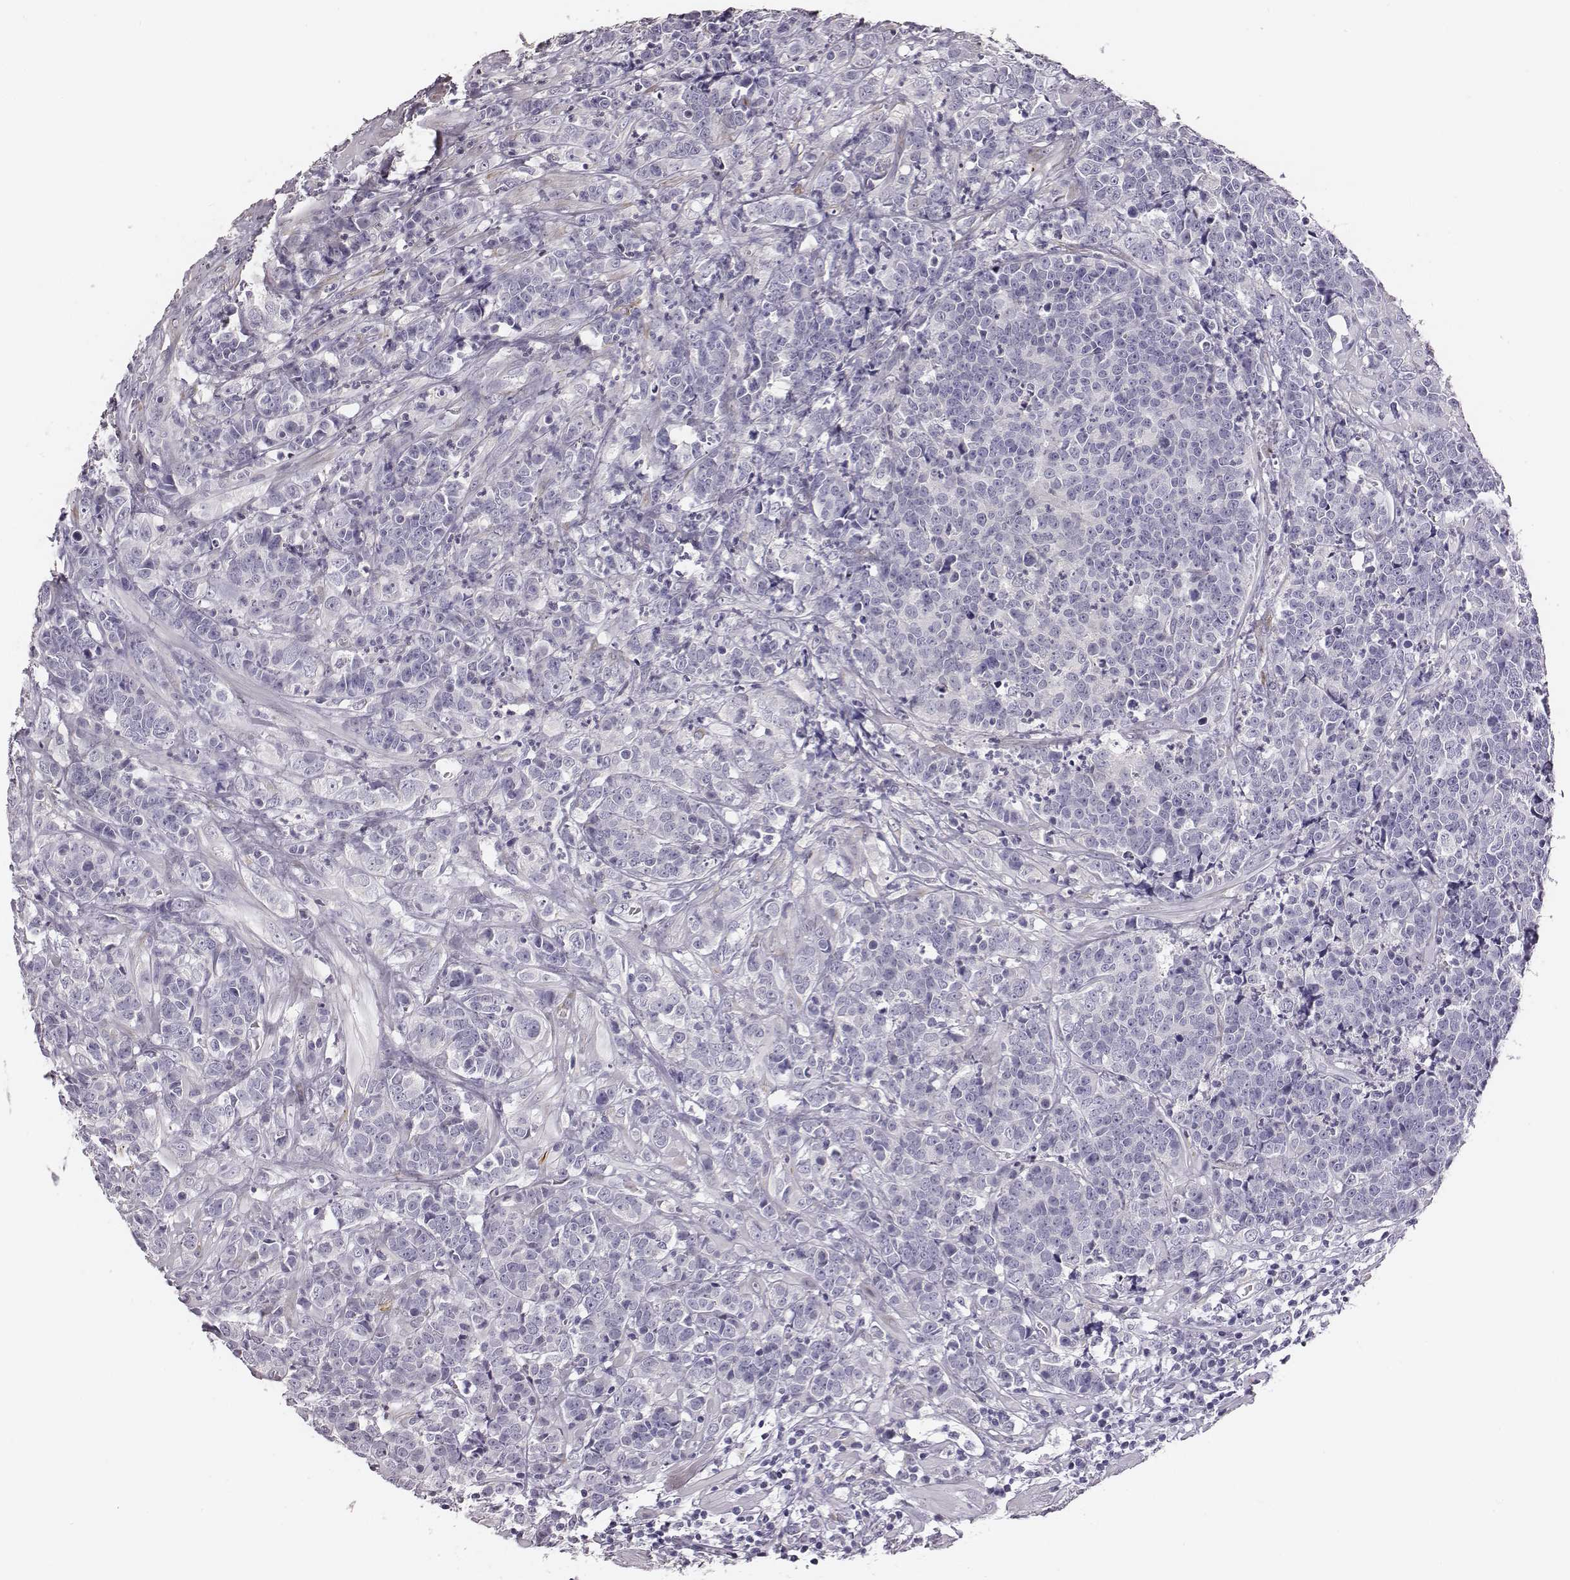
{"staining": {"intensity": "negative", "quantity": "none", "location": "none"}, "tissue": "prostate cancer", "cell_type": "Tumor cells", "image_type": "cancer", "snomed": [{"axis": "morphology", "description": "Adenocarcinoma, NOS"}, {"axis": "topography", "description": "Prostate"}], "caption": "Adenocarcinoma (prostate) was stained to show a protein in brown. There is no significant expression in tumor cells.", "gene": "GUCA1A", "patient": {"sex": "male", "age": 67}}